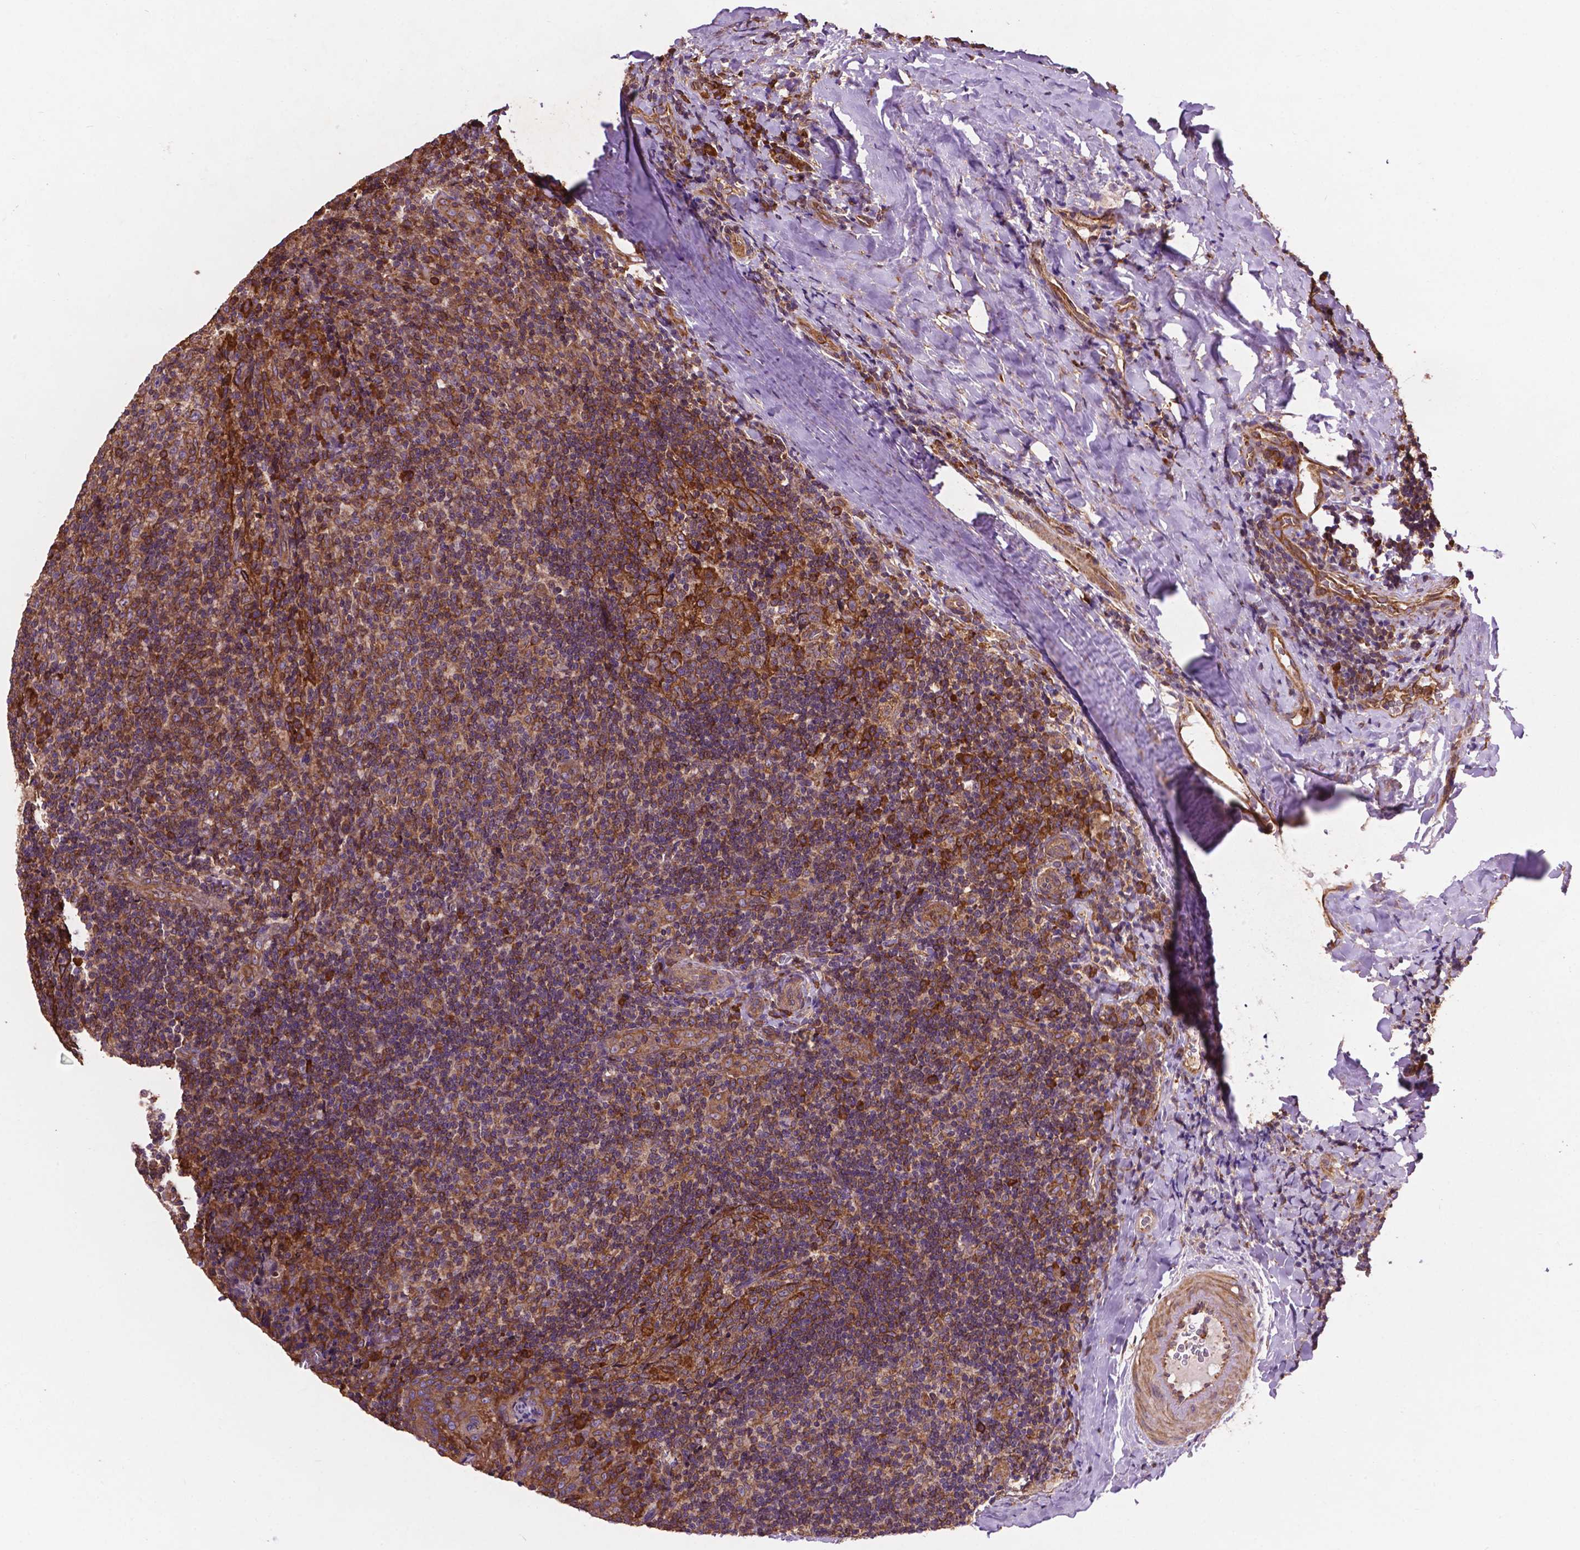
{"staining": {"intensity": "strong", "quantity": "<25%", "location": "cytoplasmic/membranous"}, "tissue": "tonsil", "cell_type": "Non-germinal center cells", "image_type": "normal", "snomed": [{"axis": "morphology", "description": "Normal tissue, NOS"}, {"axis": "topography", "description": "Tonsil"}], "caption": "DAB (3,3'-diaminobenzidine) immunohistochemical staining of benign tonsil exhibits strong cytoplasmic/membranous protein positivity in approximately <25% of non-germinal center cells.", "gene": "CCDC71L", "patient": {"sex": "male", "age": 17}}